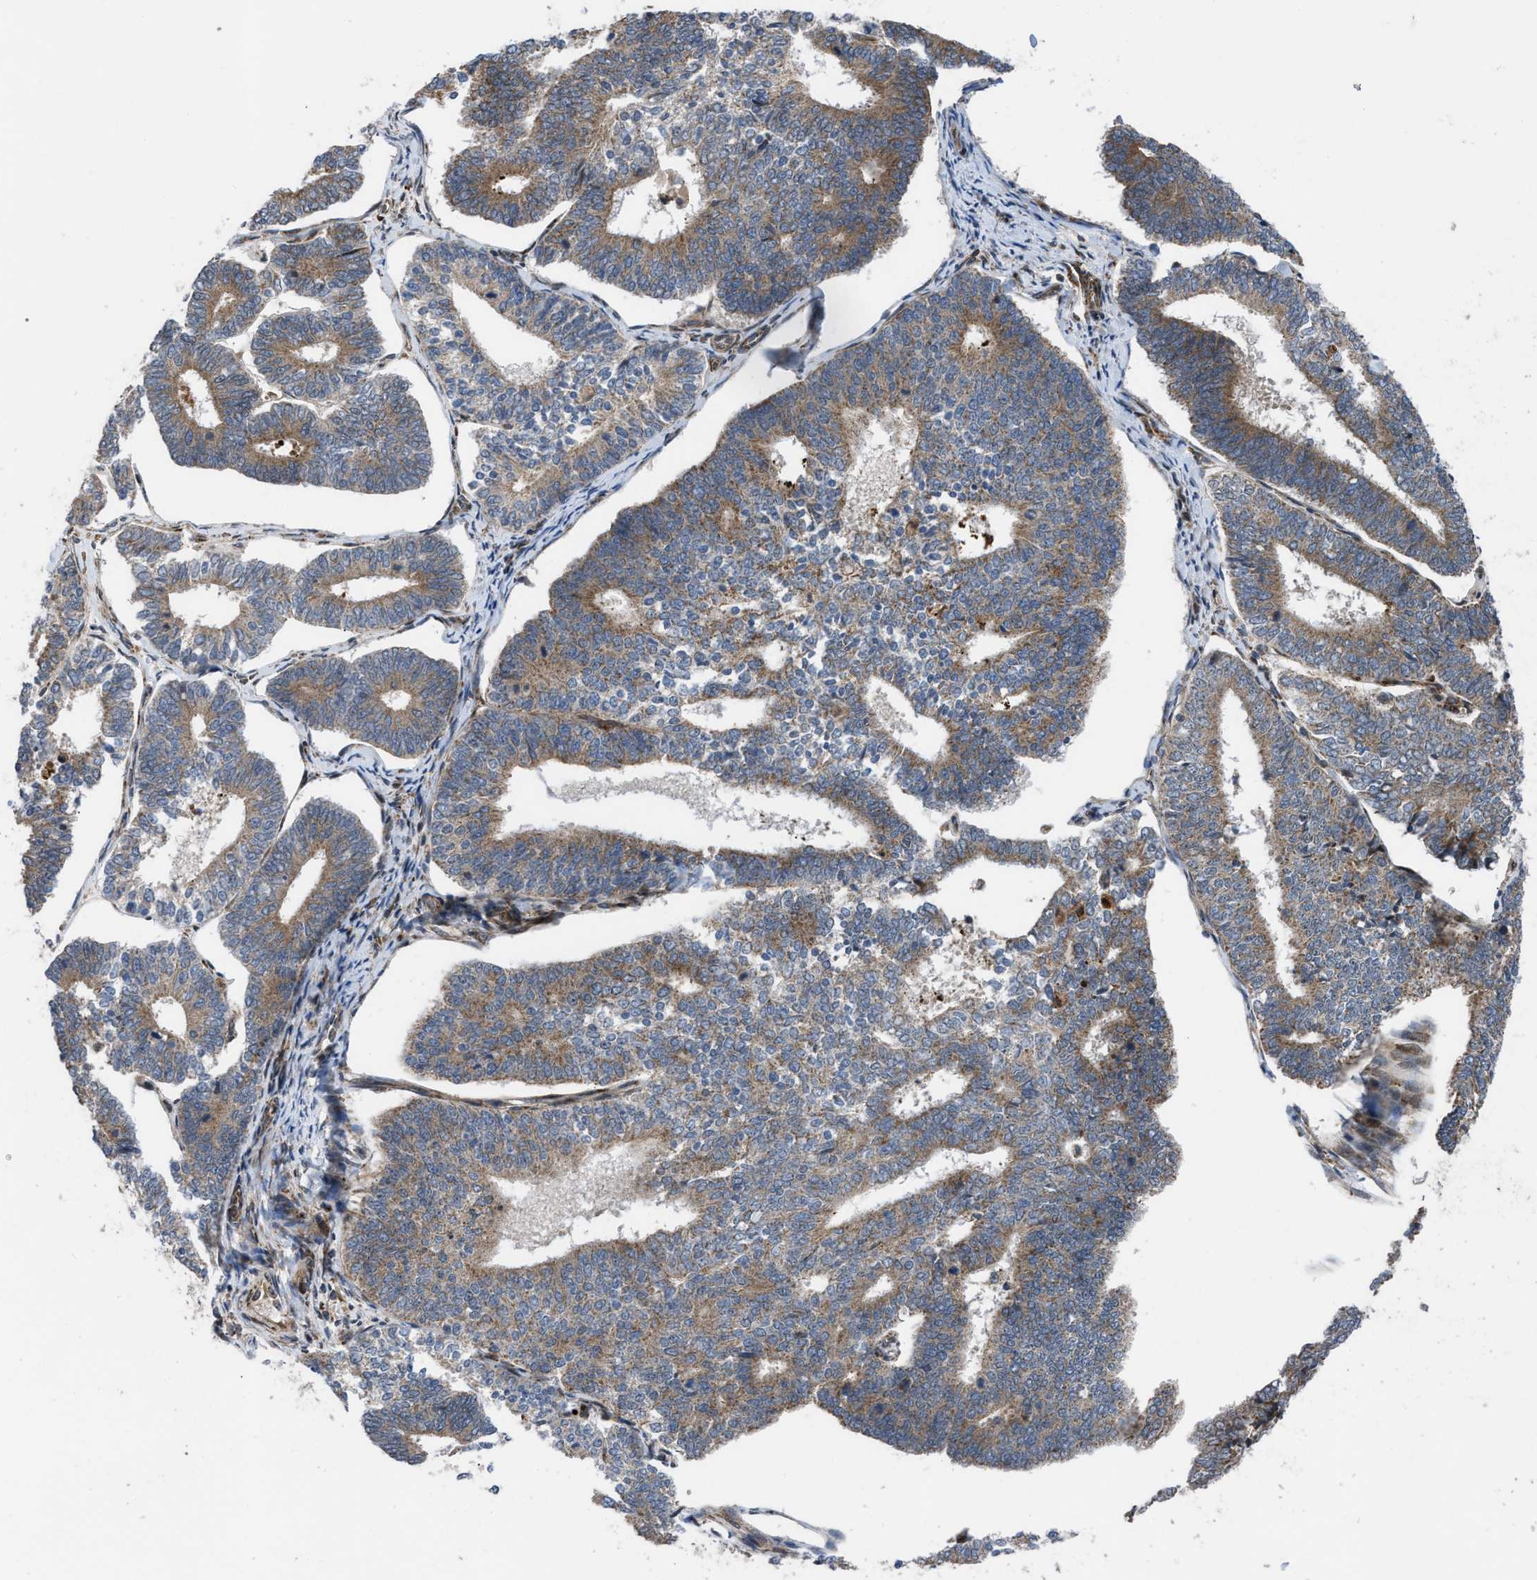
{"staining": {"intensity": "weak", "quantity": ">75%", "location": "cytoplasmic/membranous"}, "tissue": "endometrial cancer", "cell_type": "Tumor cells", "image_type": "cancer", "snomed": [{"axis": "morphology", "description": "Adenocarcinoma, NOS"}, {"axis": "topography", "description": "Endometrium"}], "caption": "Protein expression analysis of endometrial cancer (adenocarcinoma) reveals weak cytoplasmic/membranous staining in about >75% of tumor cells. (DAB = brown stain, brightfield microscopy at high magnification).", "gene": "AP3M2", "patient": {"sex": "female", "age": 70}}